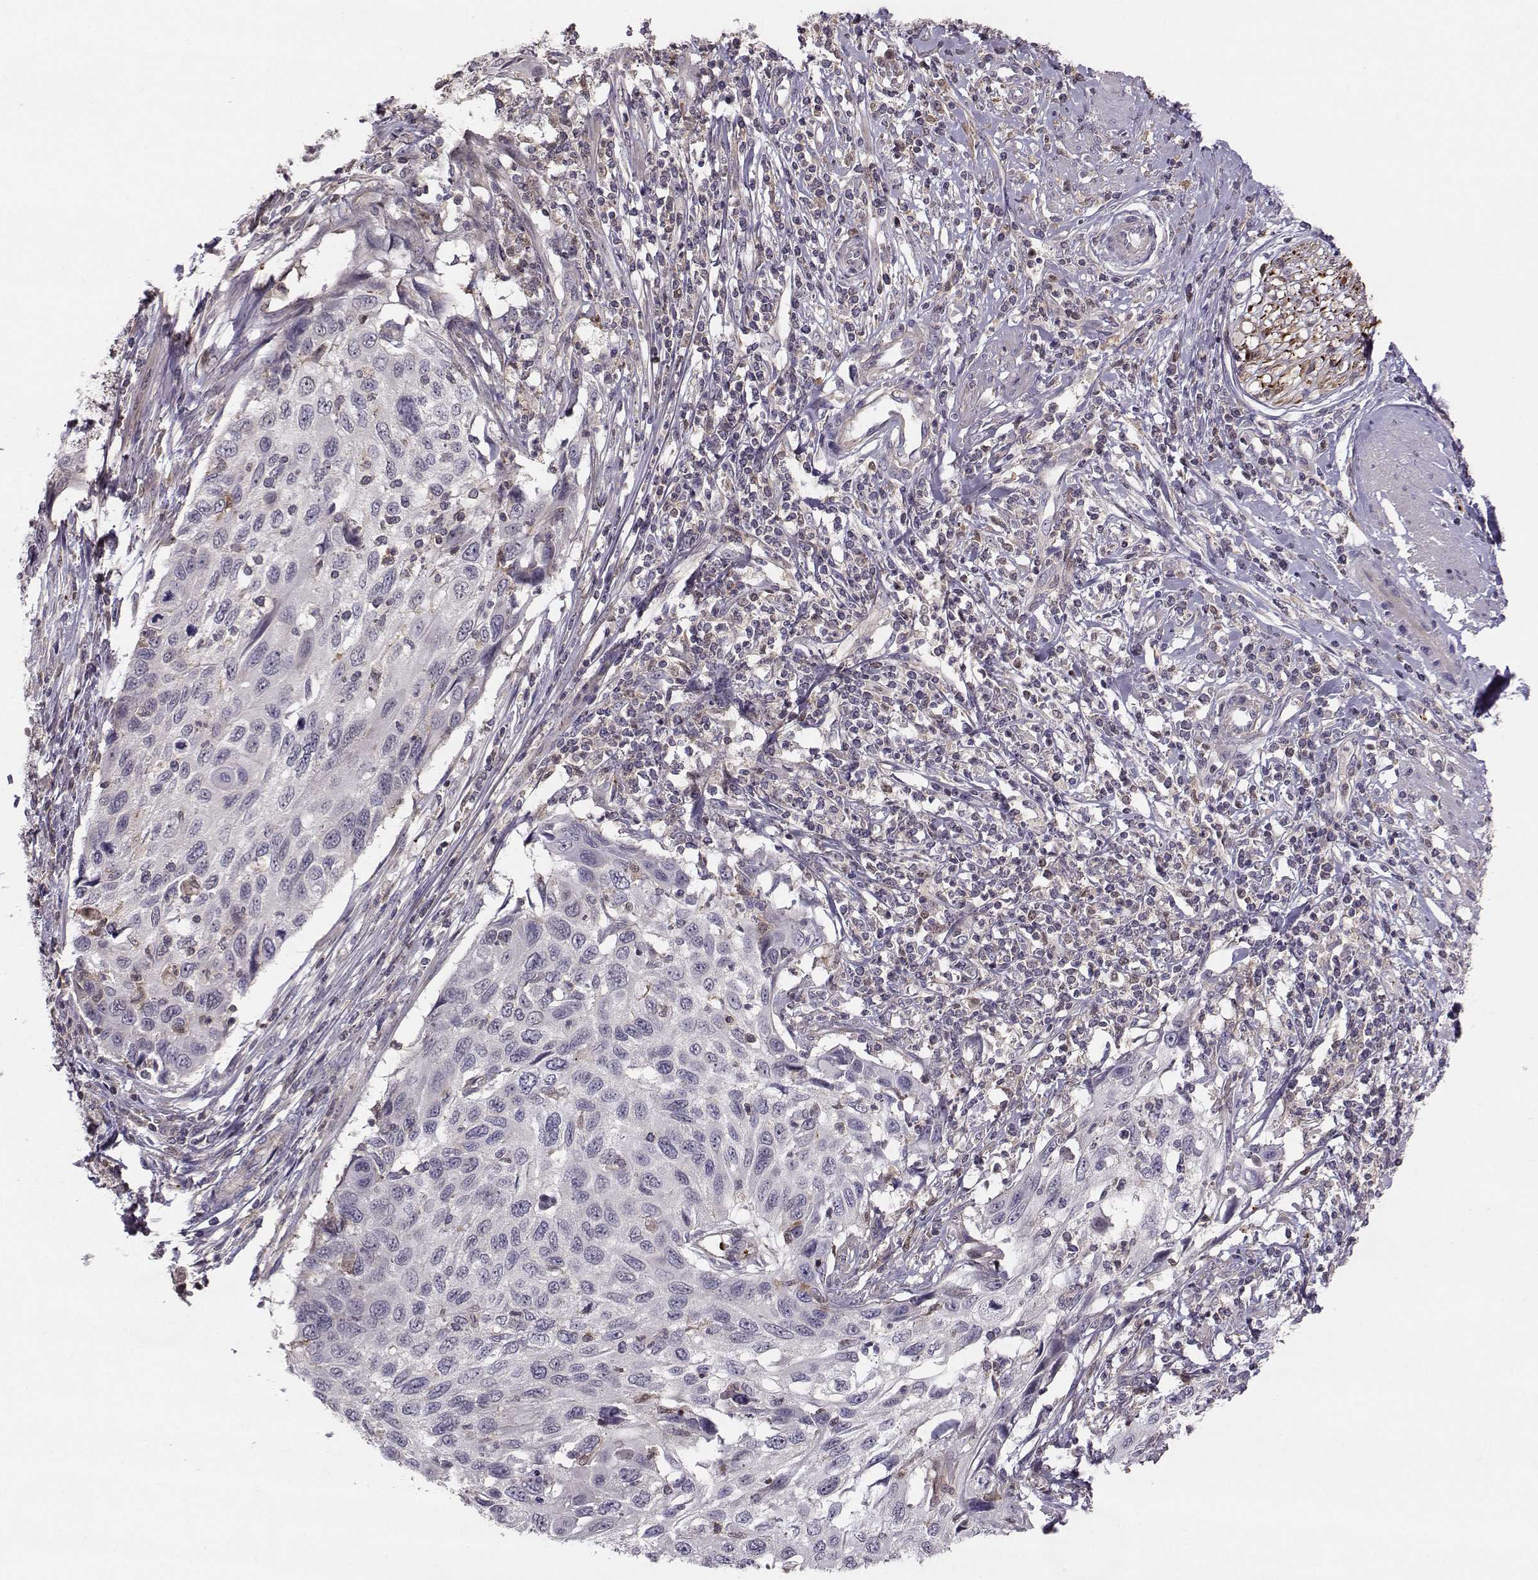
{"staining": {"intensity": "negative", "quantity": "none", "location": "none"}, "tissue": "cervical cancer", "cell_type": "Tumor cells", "image_type": "cancer", "snomed": [{"axis": "morphology", "description": "Squamous cell carcinoma, NOS"}, {"axis": "topography", "description": "Cervix"}], "caption": "High power microscopy image of an immunohistochemistry micrograph of cervical cancer (squamous cell carcinoma), revealing no significant expression in tumor cells.", "gene": "ASB16", "patient": {"sex": "female", "age": 70}}